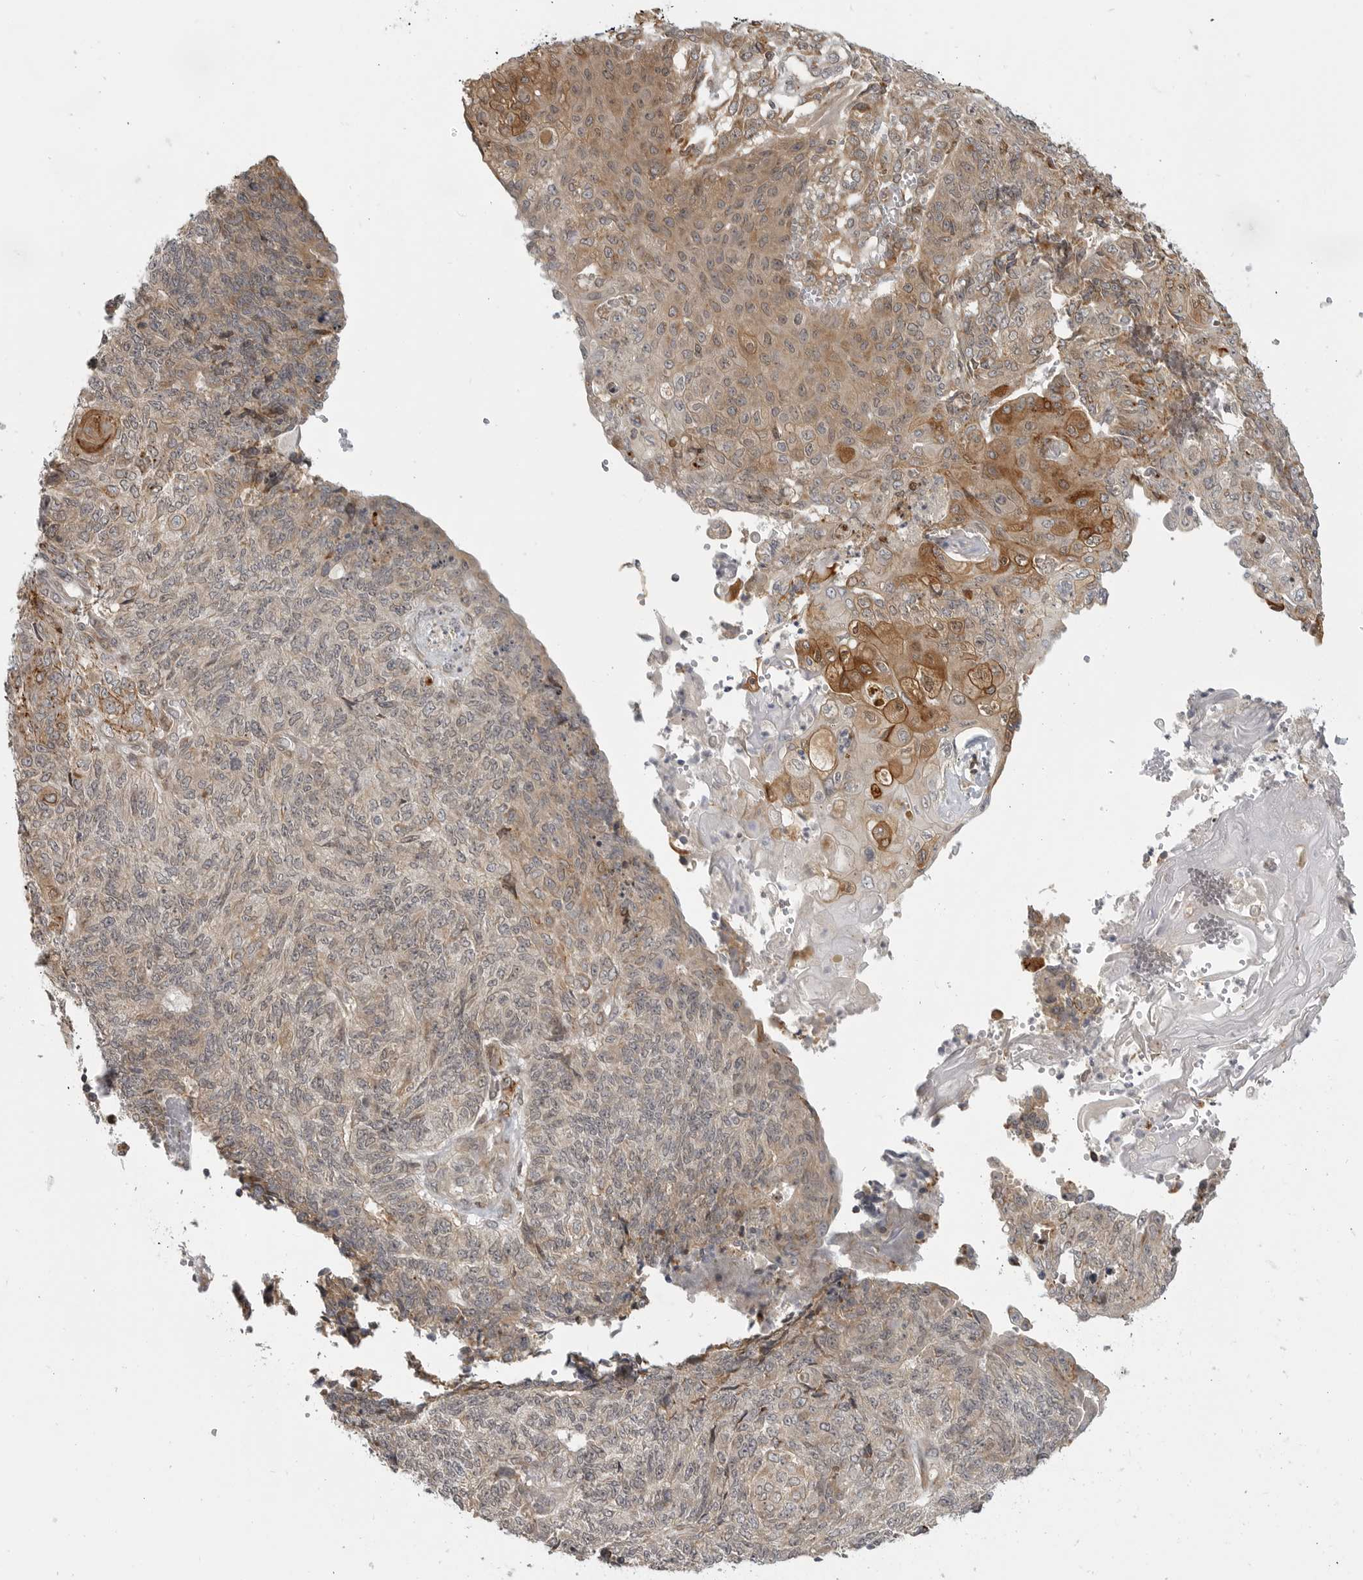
{"staining": {"intensity": "moderate", "quantity": ">75%", "location": "cytoplasmic/membranous"}, "tissue": "endometrial cancer", "cell_type": "Tumor cells", "image_type": "cancer", "snomed": [{"axis": "morphology", "description": "Adenocarcinoma, NOS"}, {"axis": "topography", "description": "Endometrium"}], "caption": "An immunohistochemistry (IHC) histopathology image of neoplastic tissue is shown. Protein staining in brown labels moderate cytoplasmic/membranous positivity in endometrial cancer within tumor cells.", "gene": "CEP295NL", "patient": {"sex": "female", "age": 32}}